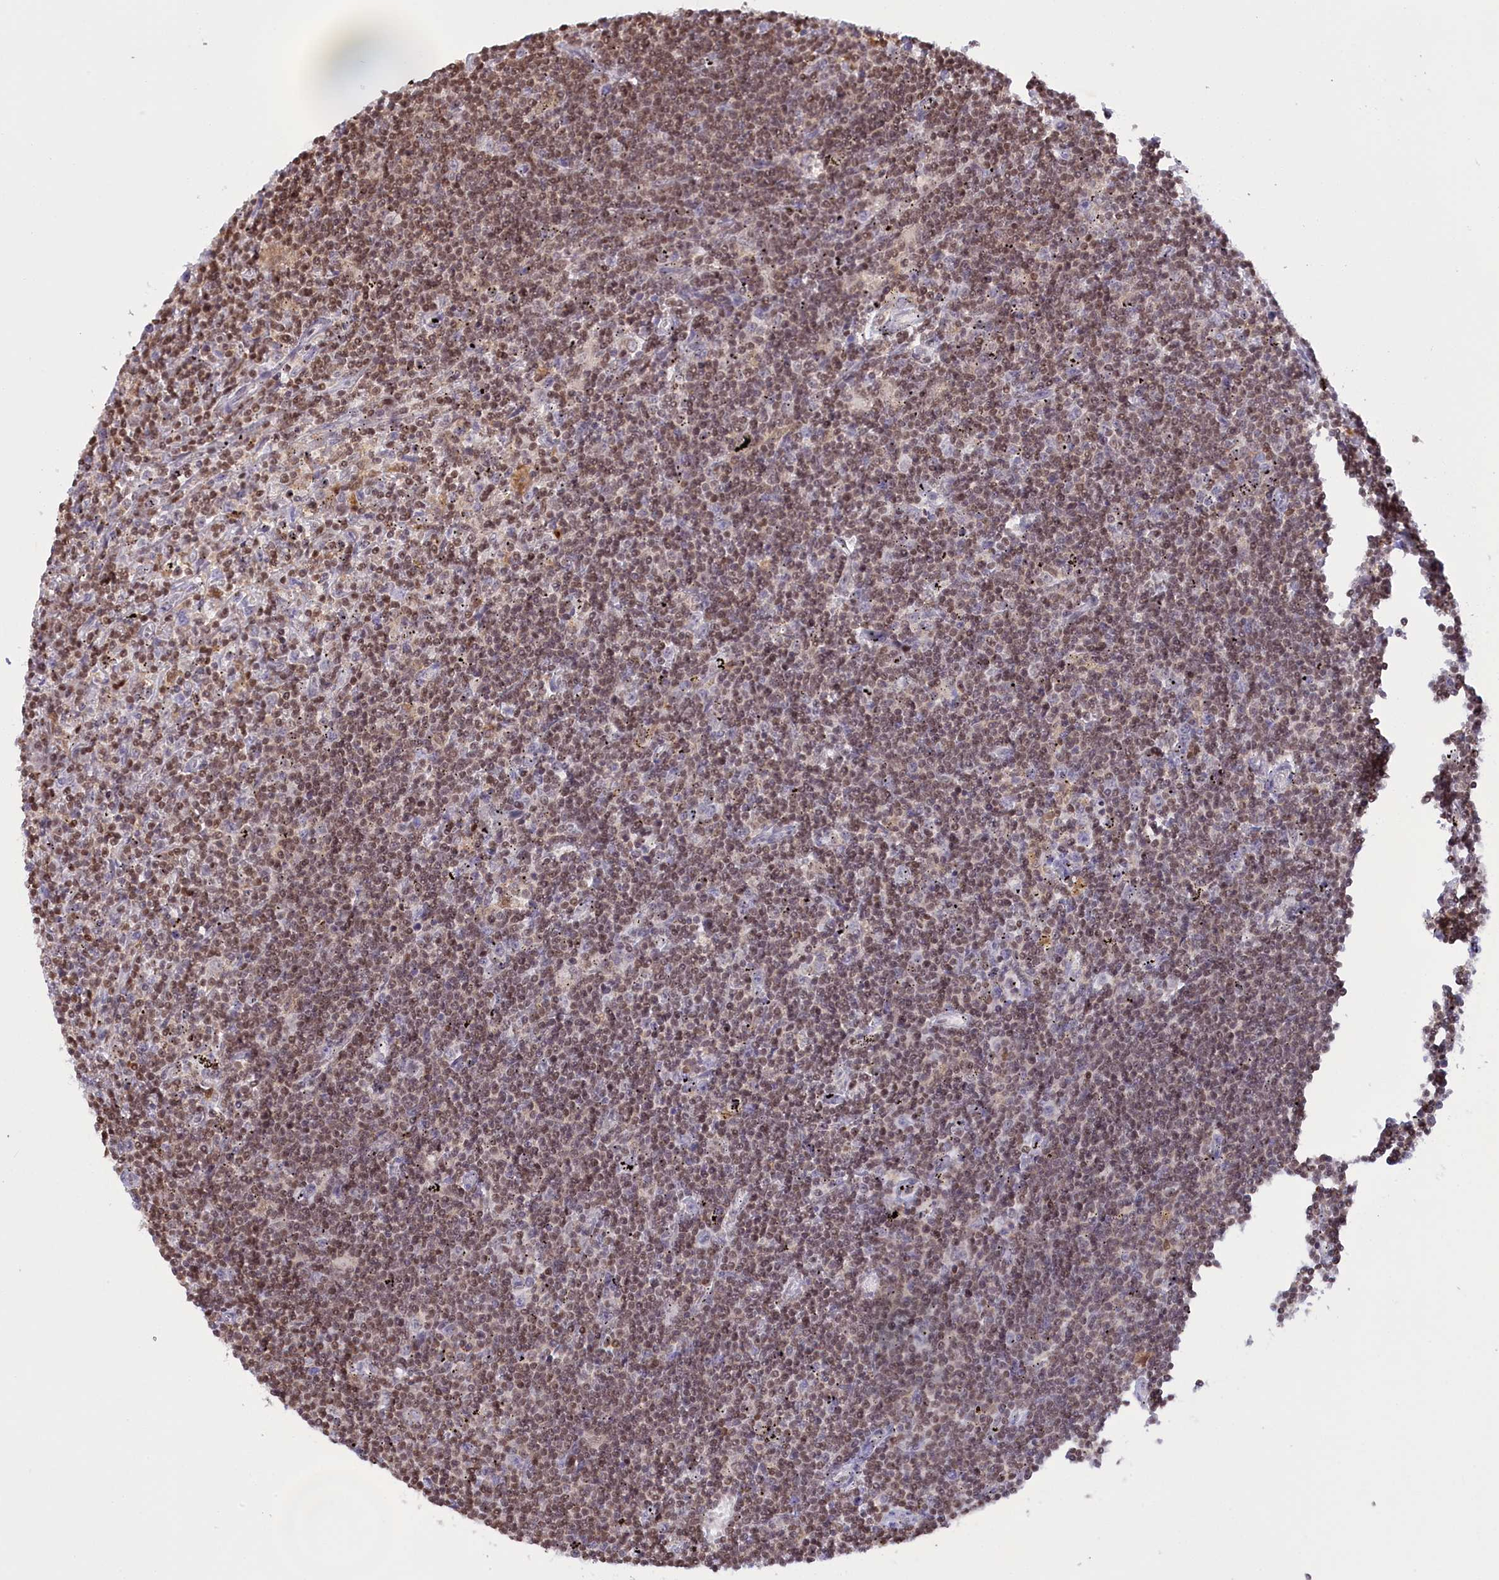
{"staining": {"intensity": "moderate", "quantity": ">75%", "location": "nuclear"}, "tissue": "lymphoma", "cell_type": "Tumor cells", "image_type": "cancer", "snomed": [{"axis": "morphology", "description": "Malignant lymphoma, non-Hodgkin's type, Low grade"}, {"axis": "topography", "description": "Spleen"}], "caption": "Immunohistochemical staining of human low-grade malignant lymphoma, non-Hodgkin's type exhibits medium levels of moderate nuclear protein staining in about >75% of tumor cells.", "gene": "IZUMO2", "patient": {"sex": "male", "age": 76}}